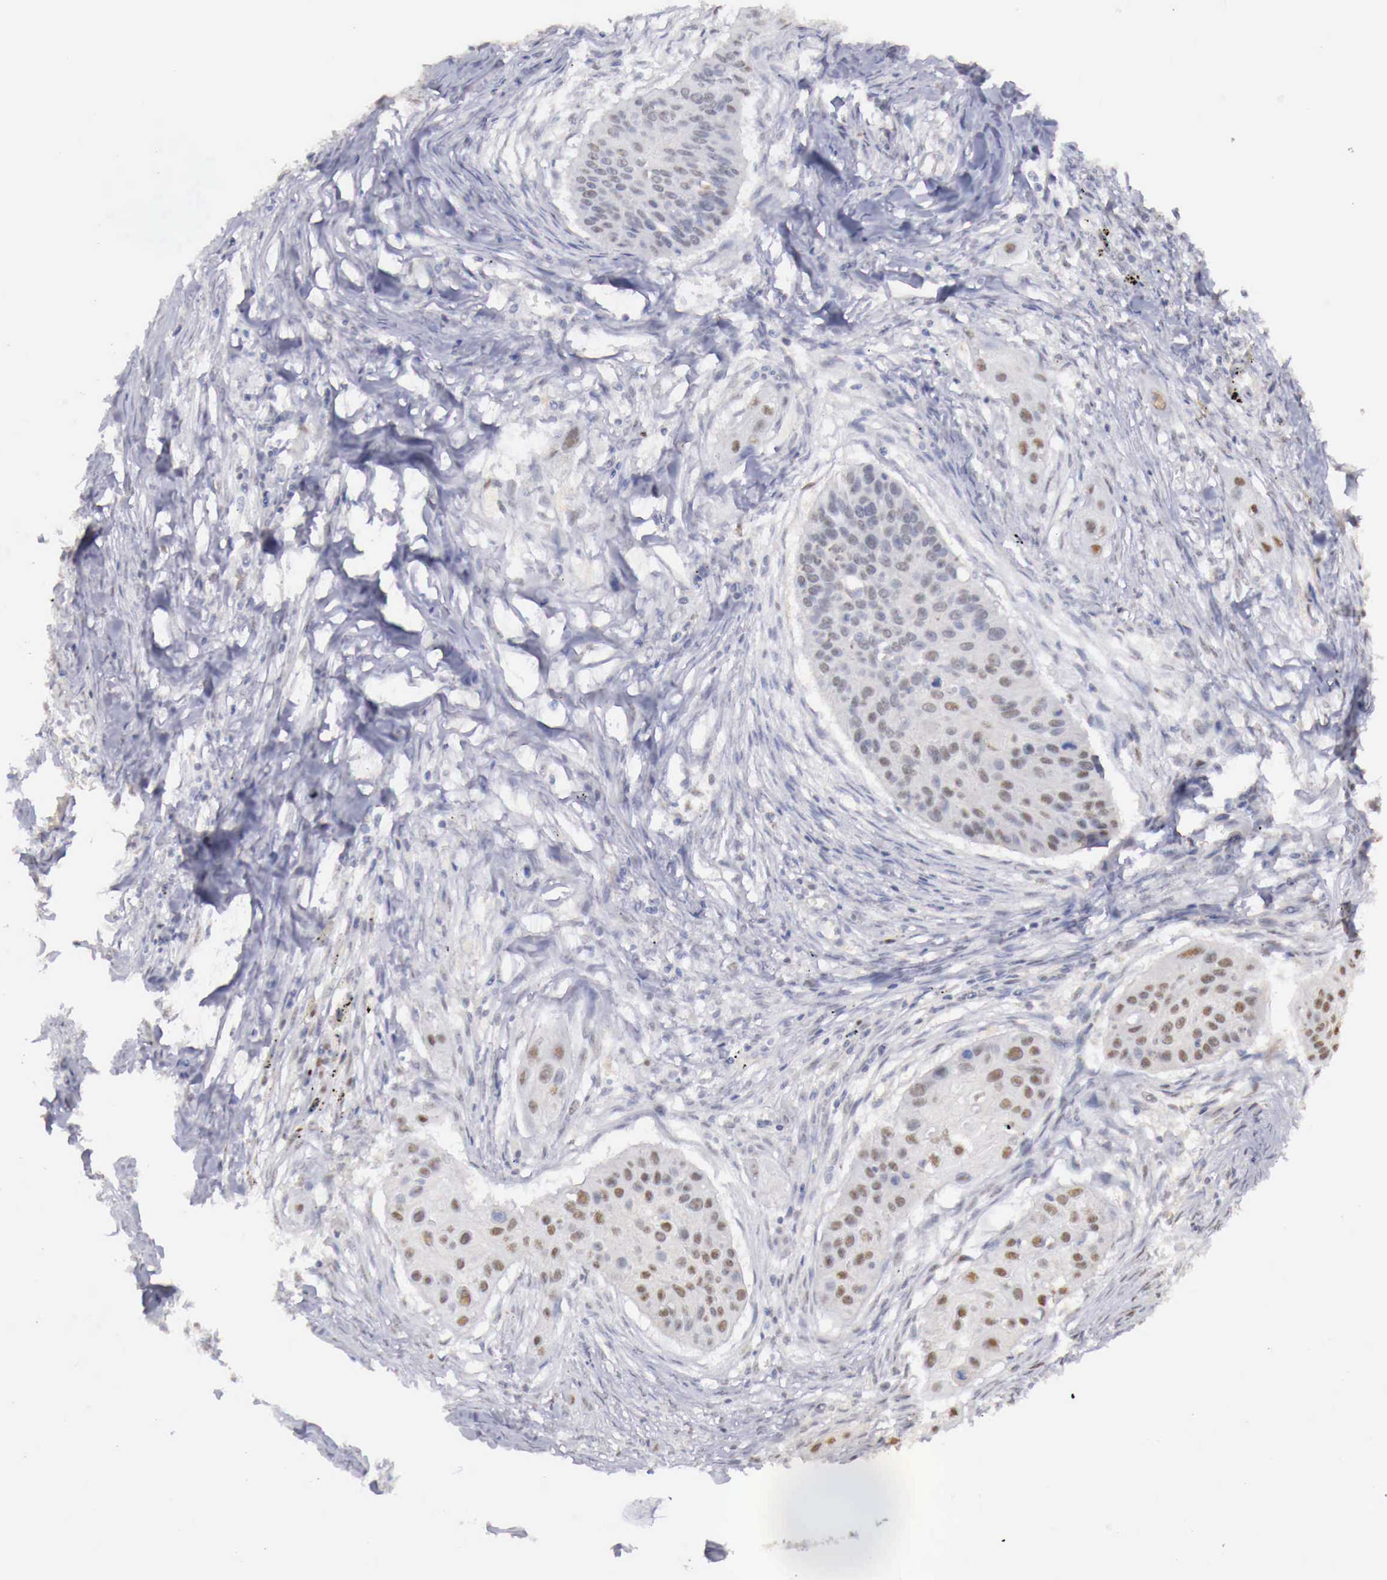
{"staining": {"intensity": "weak", "quantity": "25%-75%", "location": "nuclear"}, "tissue": "lung cancer", "cell_type": "Tumor cells", "image_type": "cancer", "snomed": [{"axis": "morphology", "description": "Squamous cell carcinoma, NOS"}, {"axis": "topography", "description": "Lung"}], "caption": "The image displays immunohistochemical staining of squamous cell carcinoma (lung). There is weak nuclear expression is identified in approximately 25%-75% of tumor cells.", "gene": "UBA1", "patient": {"sex": "male", "age": 71}}